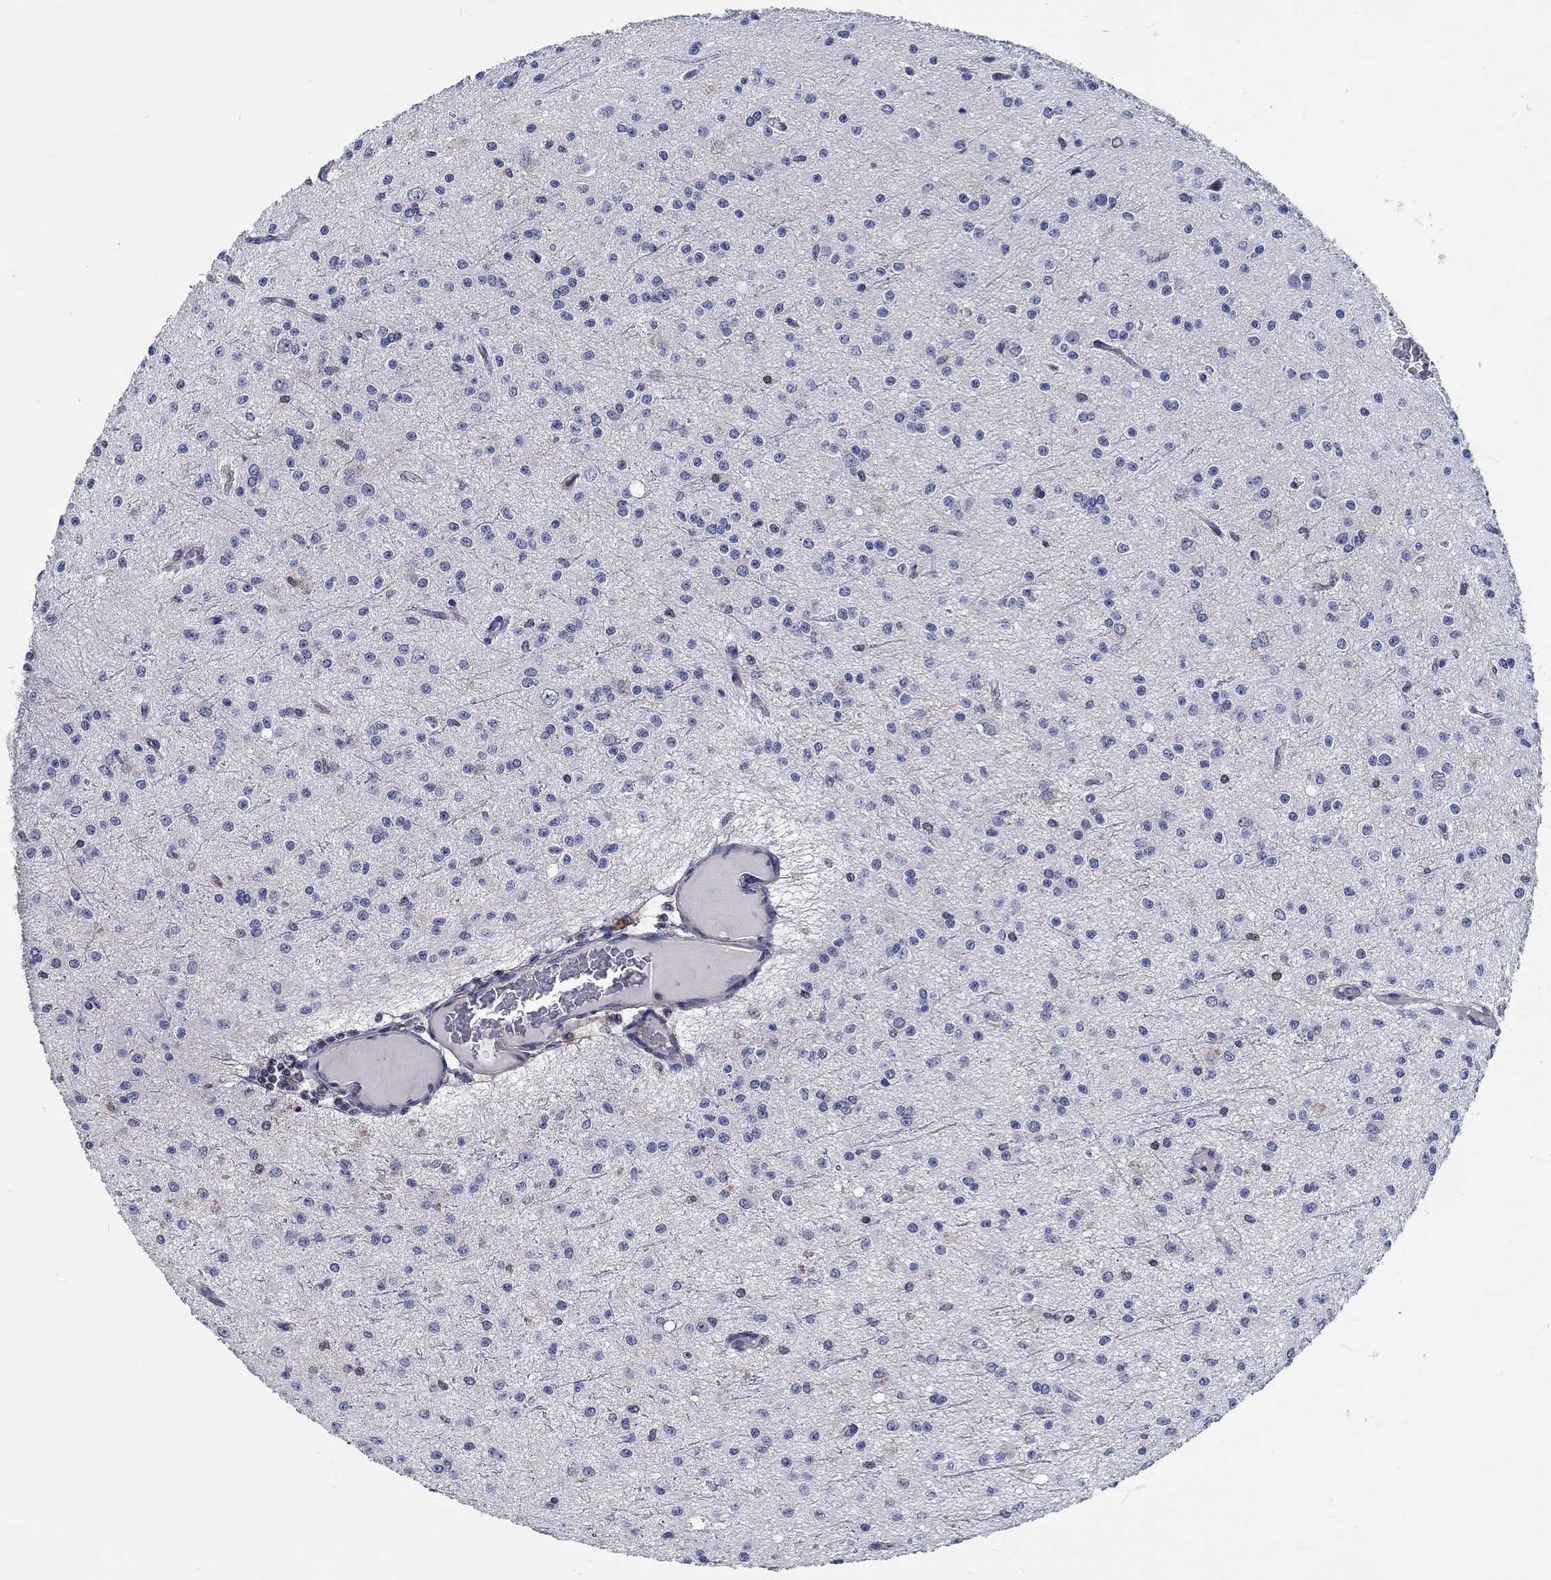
{"staining": {"intensity": "negative", "quantity": "none", "location": "none"}, "tissue": "glioma", "cell_type": "Tumor cells", "image_type": "cancer", "snomed": [{"axis": "morphology", "description": "Glioma, malignant, Low grade"}, {"axis": "topography", "description": "Brain"}], "caption": "Immunohistochemistry histopathology image of neoplastic tissue: glioma stained with DAB (3,3'-diaminobenzidine) shows no significant protein expression in tumor cells. (Stains: DAB immunohistochemistry with hematoxylin counter stain, Microscopy: brightfield microscopy at high magnification).", "gene": "MYBPC1", "patient": {"sex": "male", "age": 27}}